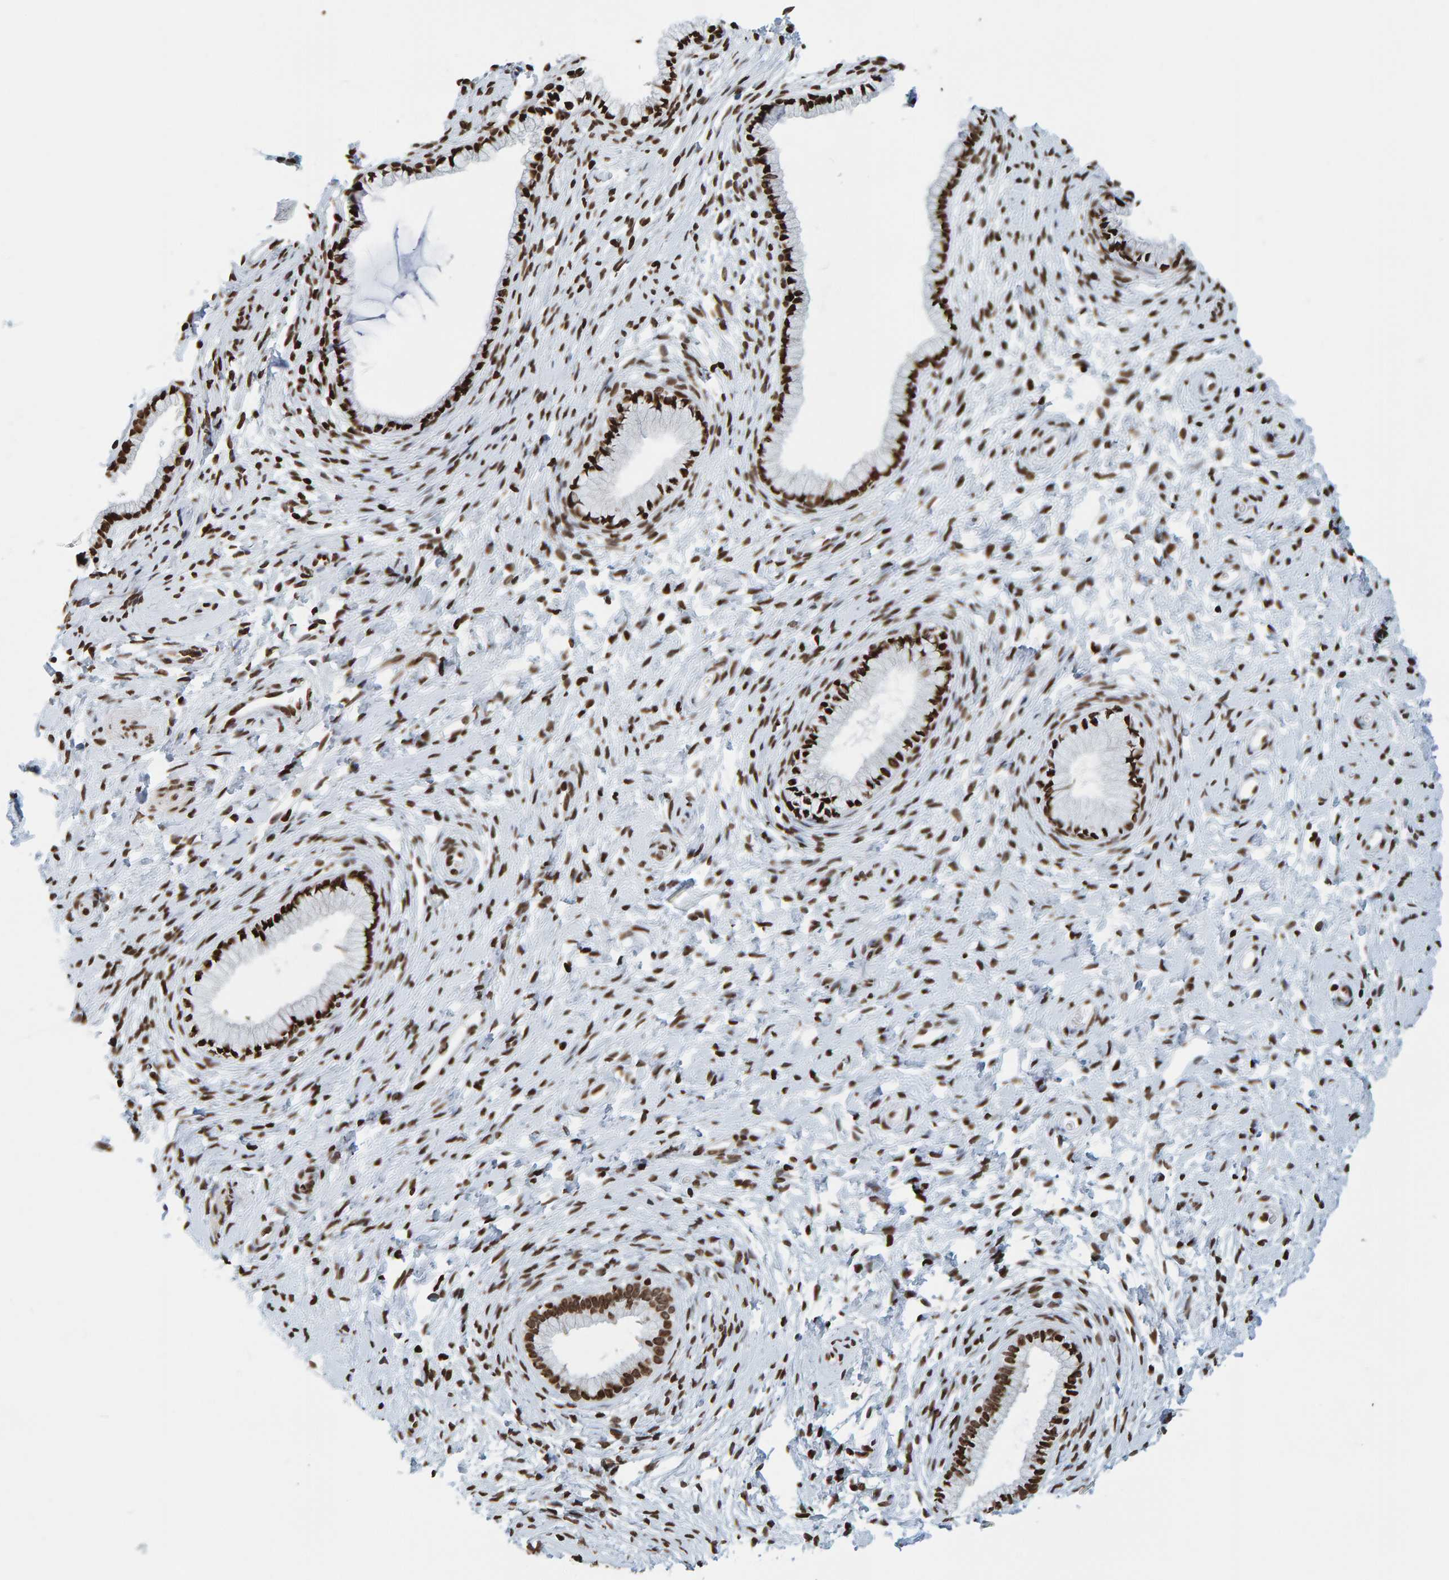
{"staining": {"intensity": "strong", "quantity": ">75%", "location": "nuclear"}, "tissue": "cervix", "cell_type": "Glandular cells", "image_type": "normal", "snomed": [{"axis": "morphology", "description": "Normal tissue, NOS"}, {"axis": "topography", "description": "Cervix"}], "caption": "Immunohistochemistry of benign cervix demonstrates high levels of strong nuclear staining in approximately >75% of glandular cells.", "gene": "BRF2", "patient": {"sex": "female", "age": 72}}